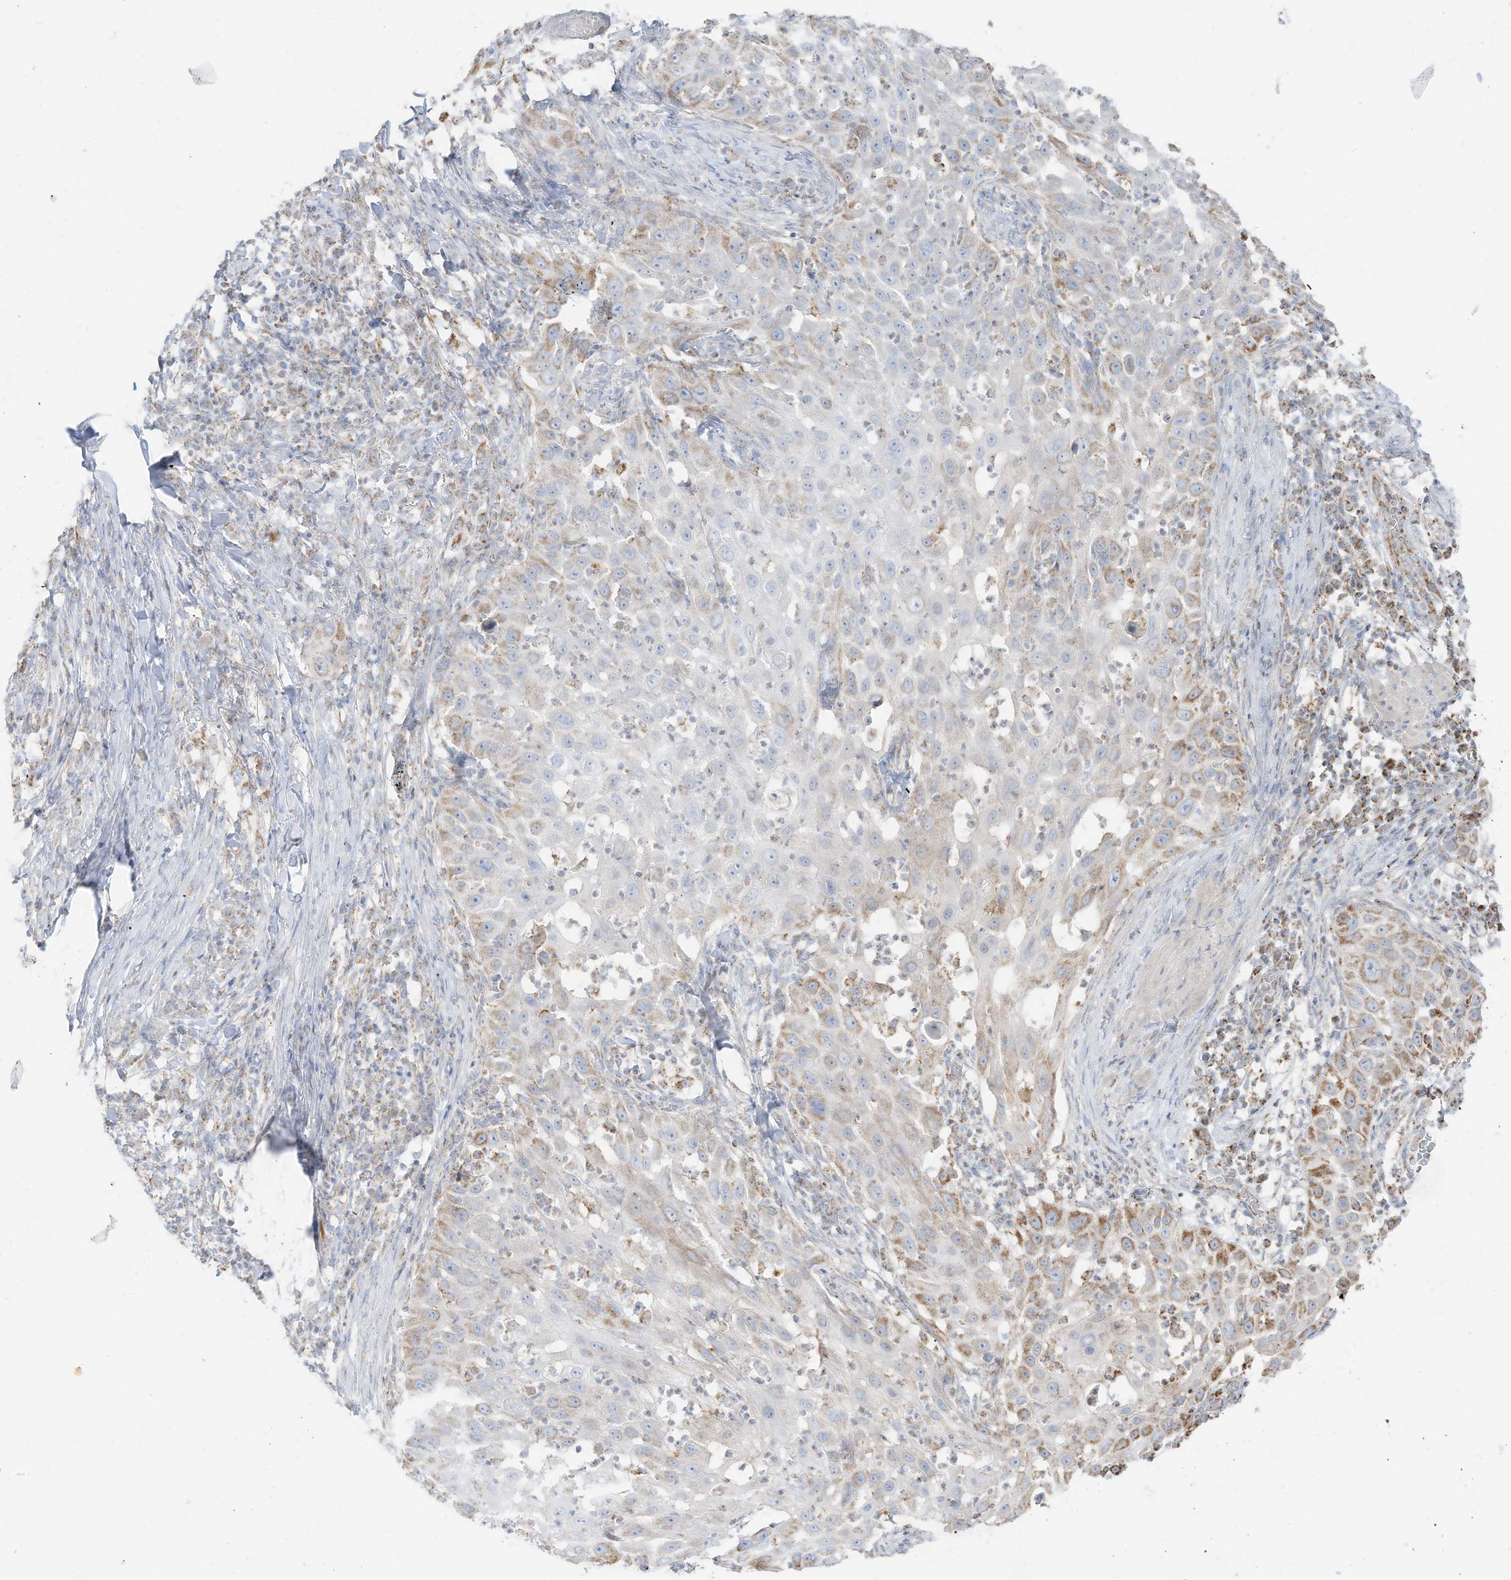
{"staining": {"intensity": "moderate", "quantity": "<25%", "location": "cytoplasmic/membranous"}, "tissue": "skin cancer", "cell_type": "Tumor cells", "image_type": "cancer", "snomed": [{"axis": "morphology", "description": "Squamous cell carcinoma, NOS"}, {"axis": "topography", "description": "Skin"}], "caption": "A high-resolution photomicrograph shows IHC staining of skin squamous cell carcinoma, which demonstrates moderate cytoplasmic/membranous staining in about <25% of tumor cells. (Stains: DAB (3,3'-diaminobenzidine) in brown, nuclei in blue, Microscopy: brightfield microscopy at high magnification).", "gene": "ETHE1", "patient": {"sex": "female", "age": 44}}